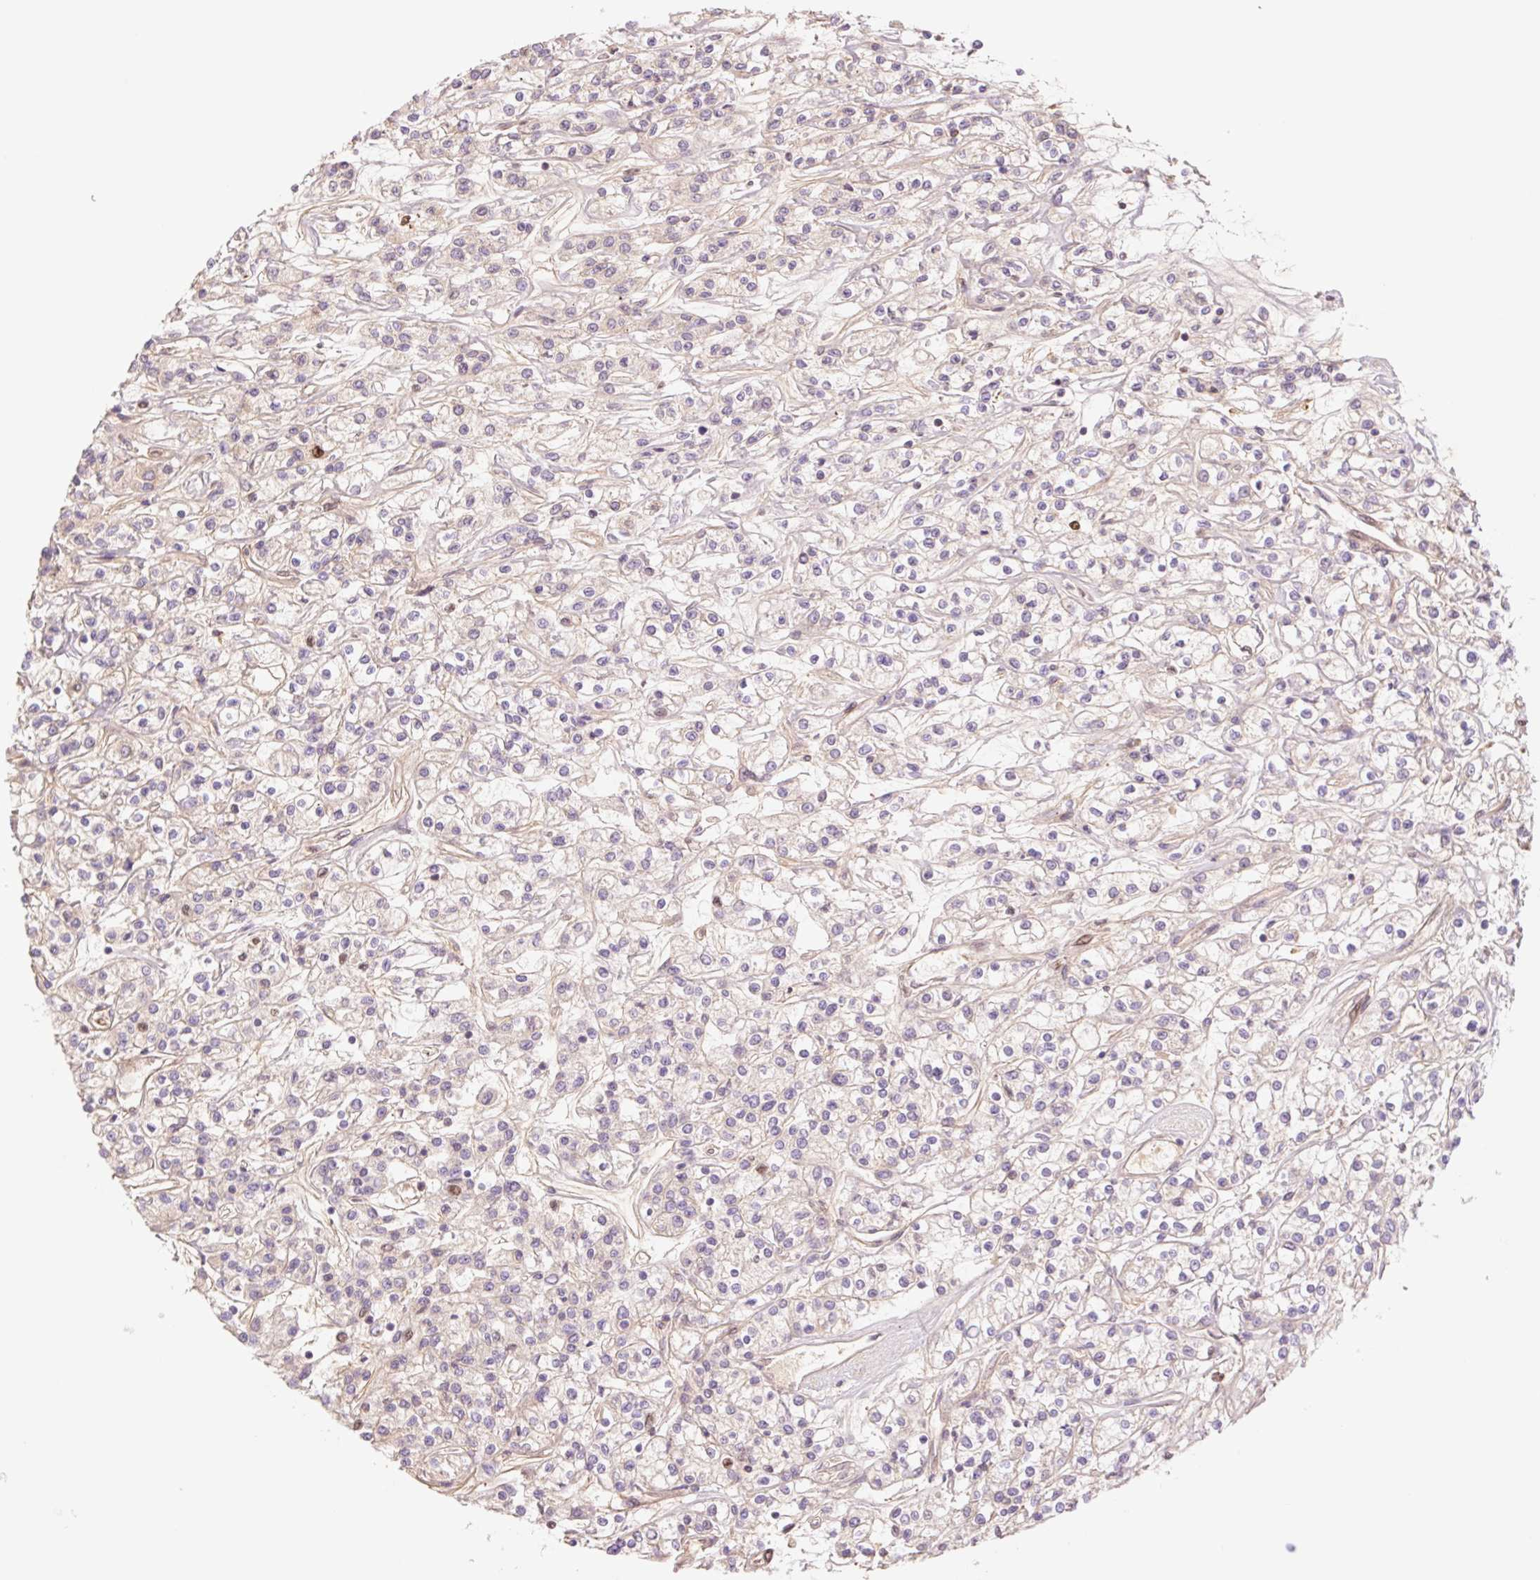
{"staining": {"intensity": "negative", "quantity": "none", "location": "none"}, "tissue": "renal cancer", "cell_type": "Tumor cells", "image_type": "cancer", "snomed": [{"axis": "morphology", "description": "Adenocarcinoma, NOS"}, {"axis": "topography", "description": "Kidney"}], "caption": "Tumor cells are negative for brown protein staining in renal cancer.", "gene": "HEBP1", "patient": {"sex": "female", "age": 59}}